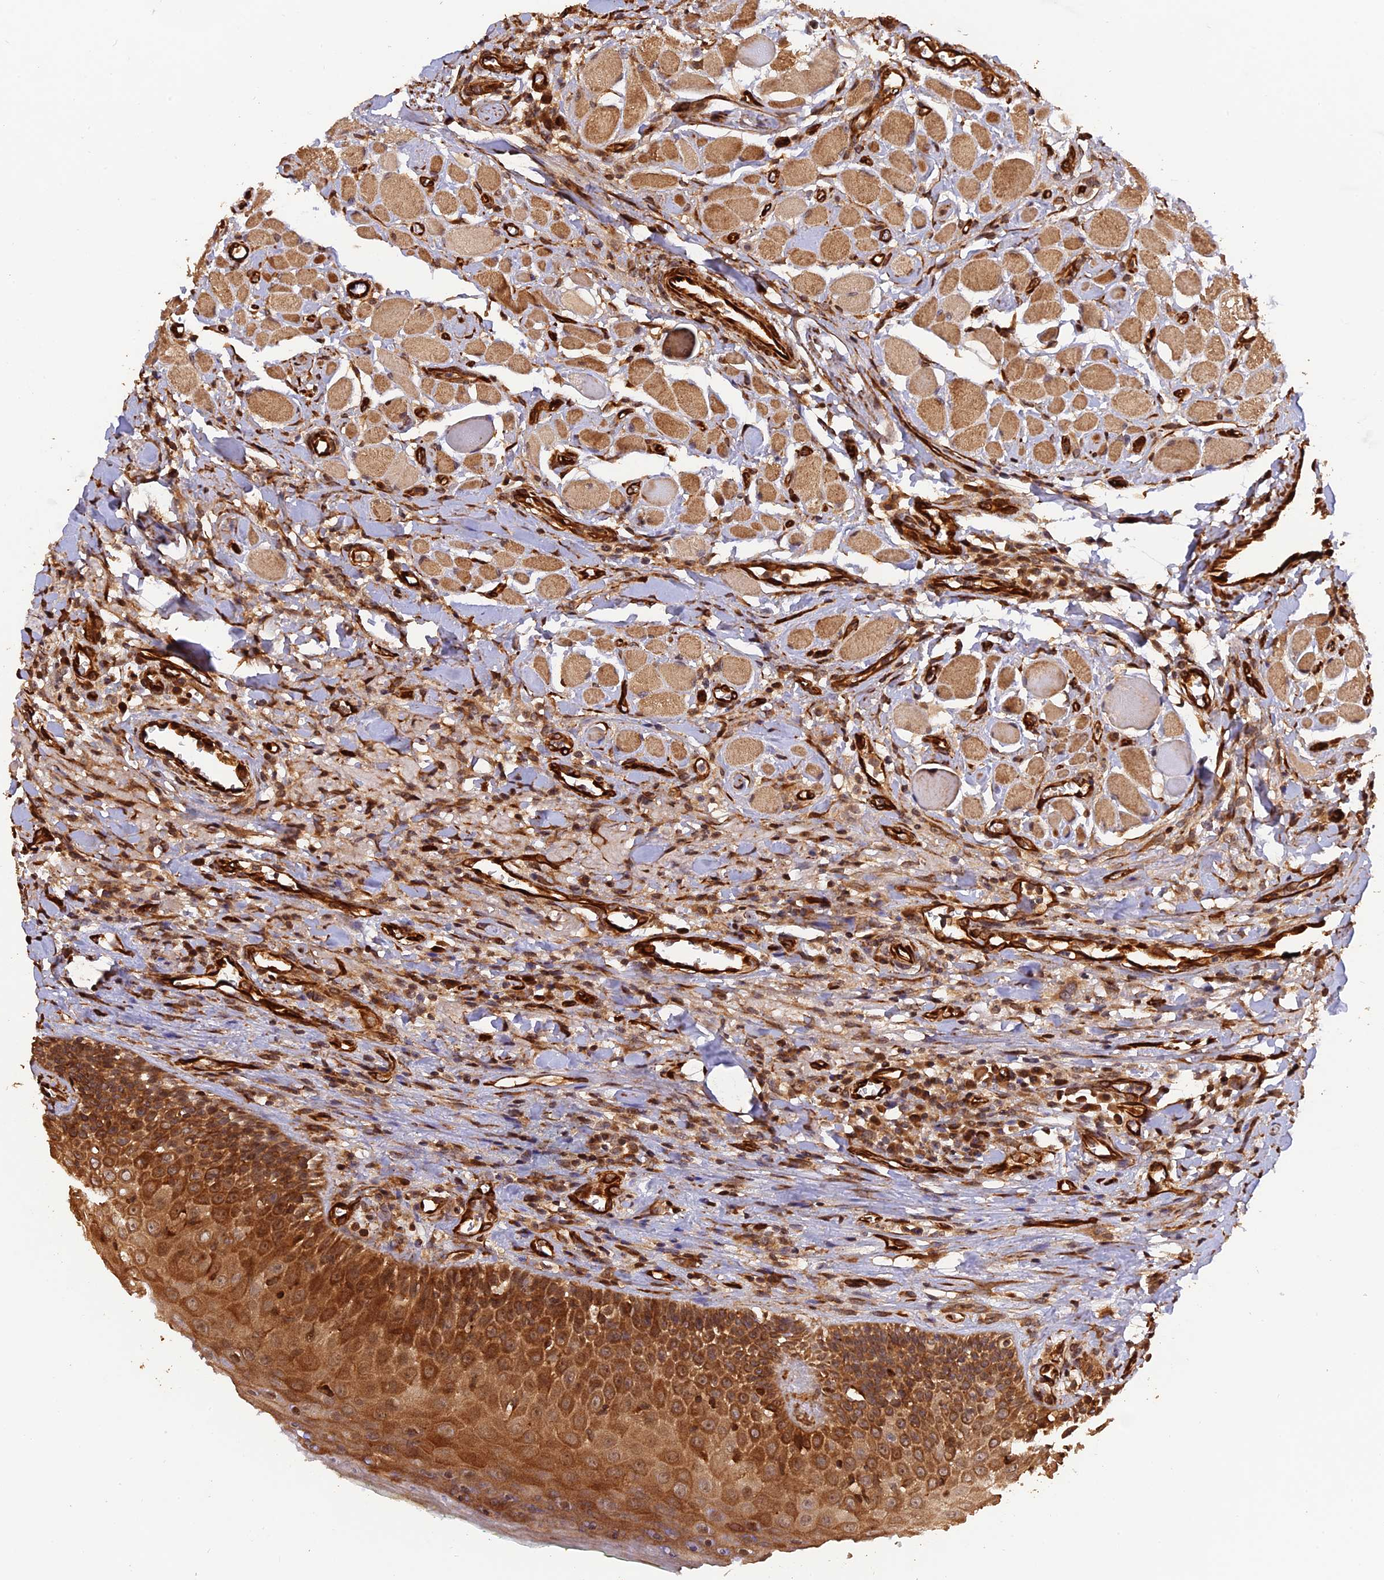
{"staining": {"intensity": "strong", "quantity": ">75%", "location": "cytoplasmic/membranous"}, "tissue": "oral mucosa", "cell_type": "Squamous epithelial cells", "image_type": "normal", "snomed": [{"axis": "morphology", "description": "Normal tissue, NOS"}, {"axis": "topography", "description": "Oral tissue"}], "caption": "Human oral mucosa stained with a brown dye exhibits strong cytoplasmic/membranous positive expression in approximately >75% of squamous epithelial cells.", "gene": "CREBL2", "patient": {"sex": "female", "age": 70}}